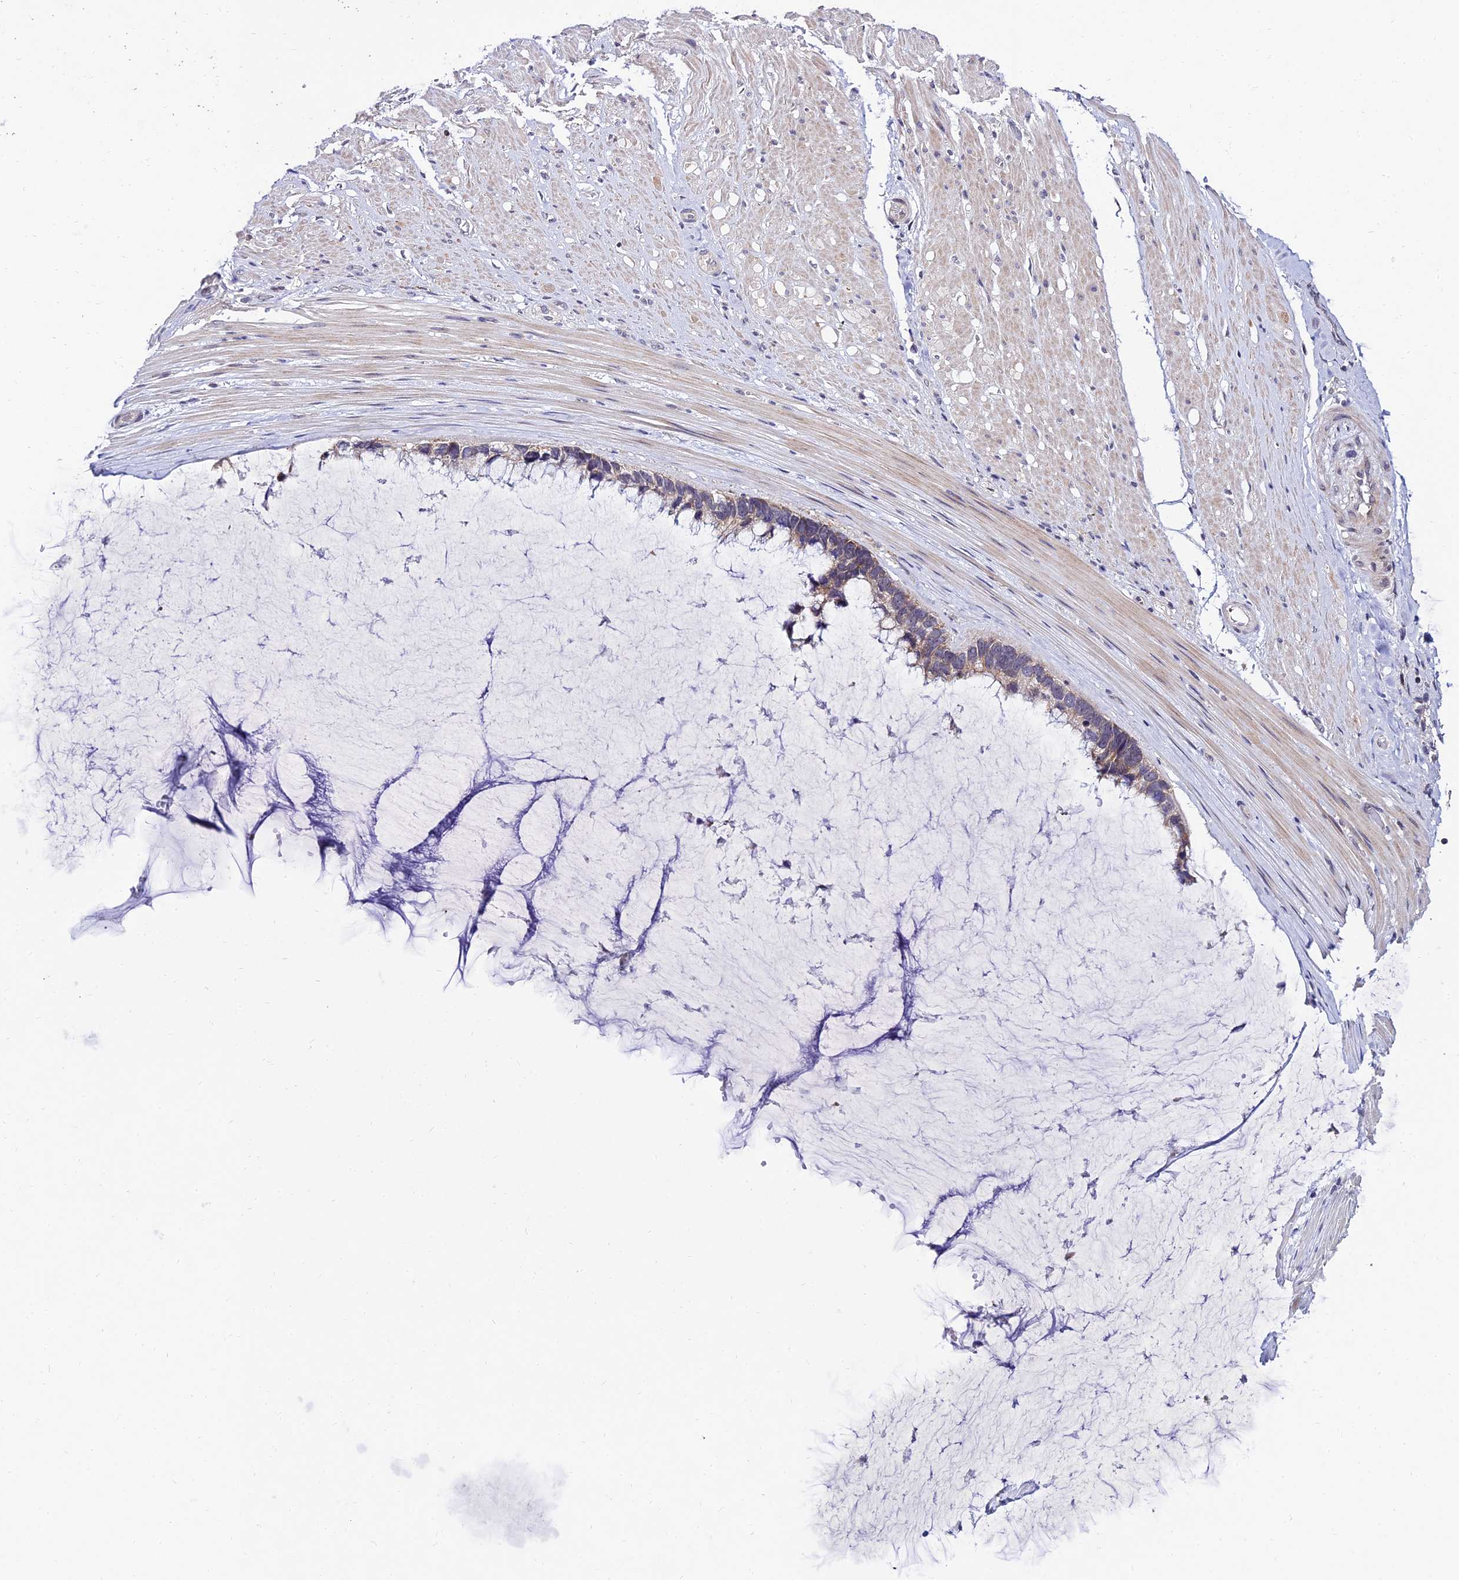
{"staining": {"intensity": "weak", "quantity": "25%-75%", "location": "cytoplasmic/membranous"}, "tissue": "ovarian cancer", "cell_type": "Tumor cells", "image_type": "cancer", "snomed": [{"axis": "morphology", "description": "Cystadenocarcinoma, mucinous, NOS"}, {"axis": "topography", "description": "Ovary"}], "caption": "DAB (3,3'-diaminobenzidine) immunohistochemical staining of ovarian cancer (mucinous cystadenocarcinoma) displays weak cytoplasmic/membranous protein staining in approximately 25%-75% of tumor cells.", "gene": "CDNF", "patient": {"sex": "female", "age": 39}}